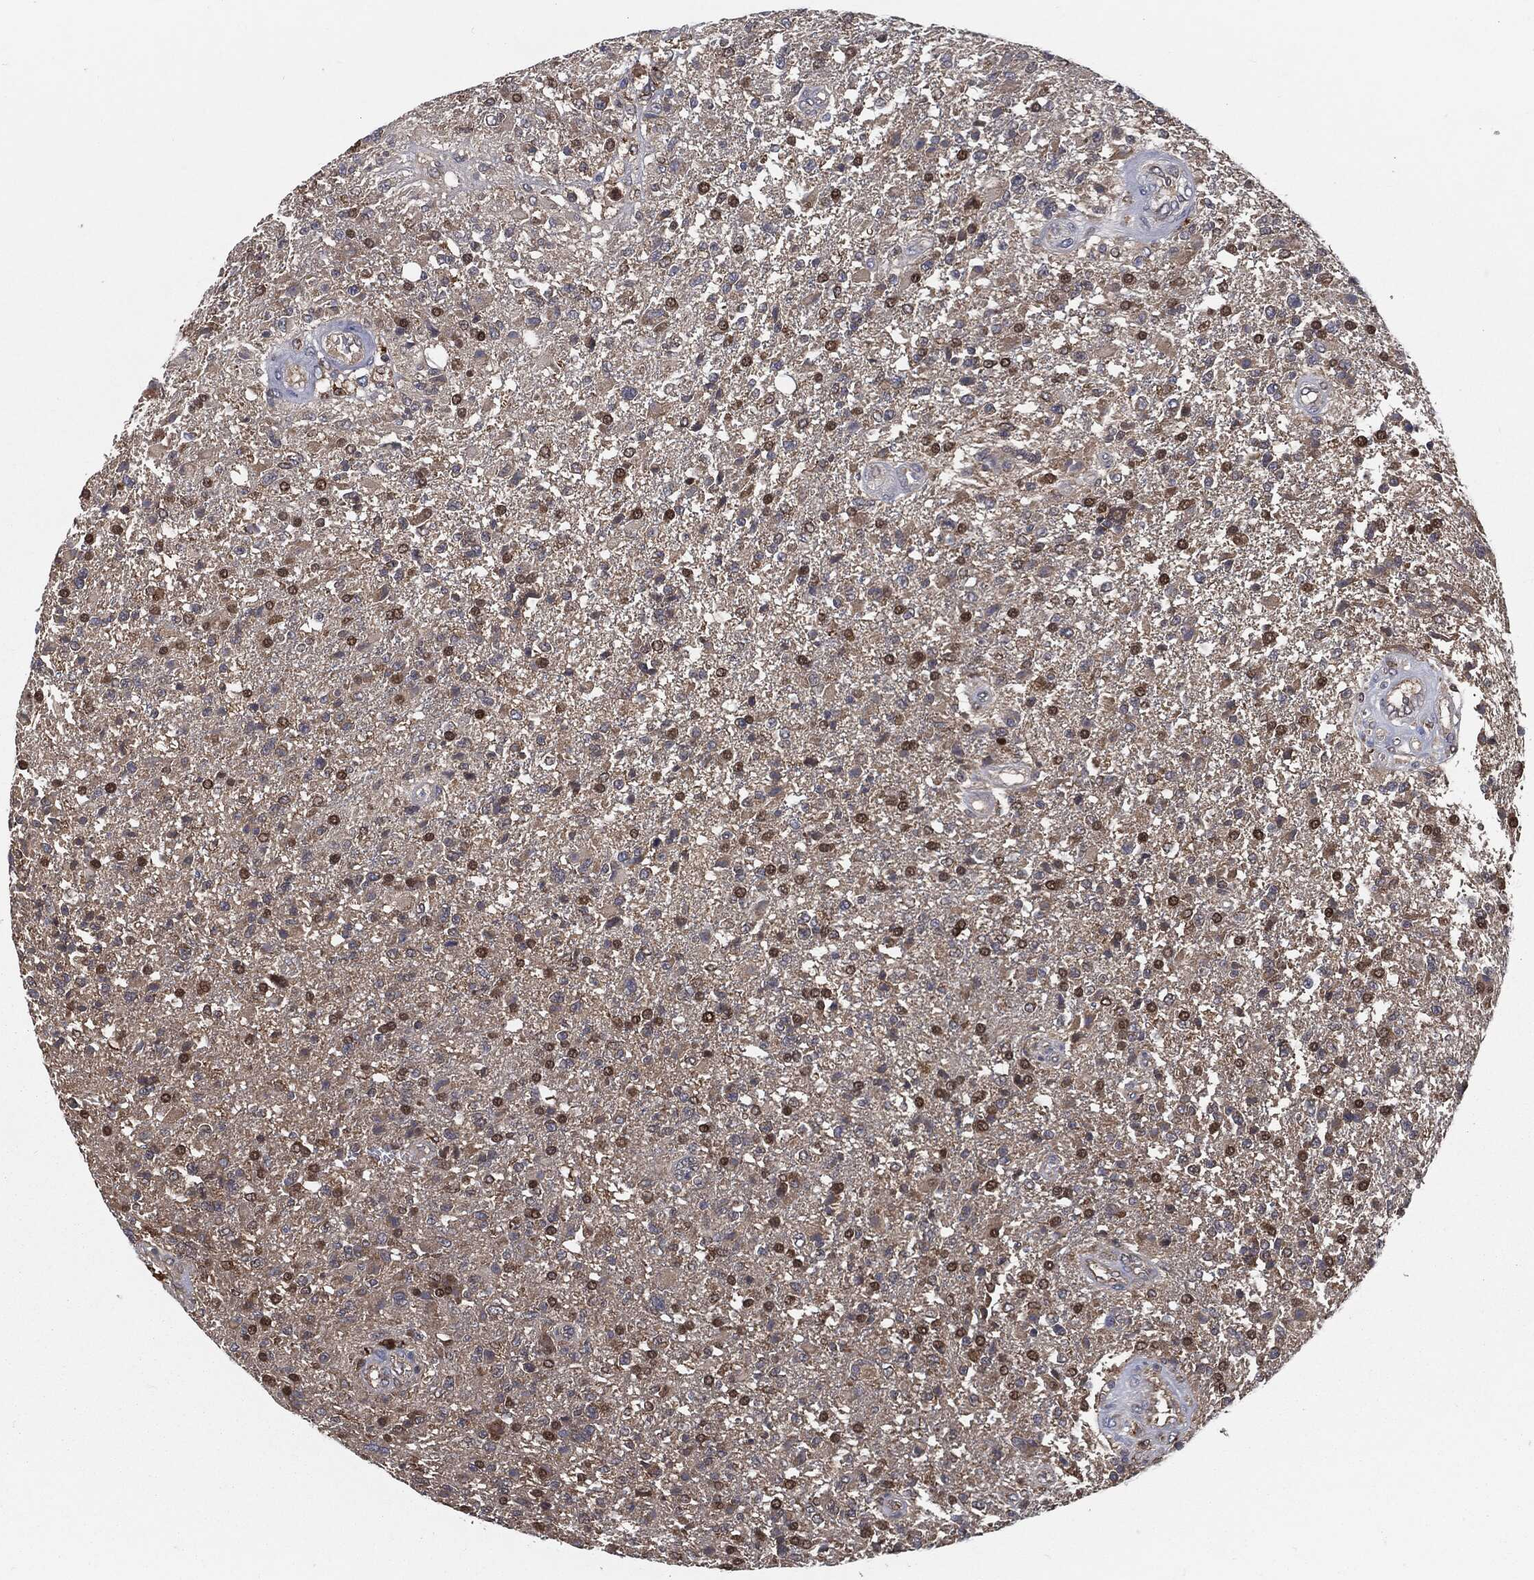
{"staining": {"intensity": "moderate", "quantity": "<25%", "location": "nuclear"}, "tissue": "glioma", "cell_type": "Tumor cells", "image_type": "cancer", "snomed": [{"axis": "morphology", "description": "Glioma, malignant, High grade"}, {"axis": "topography", "description": "Brain"}], "caption": "Immunohistochemical staining of human malignant glioma (high-grade) demonstrates low levels of moderate nuclear protein positivity in about <25% of tumor cells.", "gene": "PRDX4", "patient": {"sex": "male", "age": 56}}